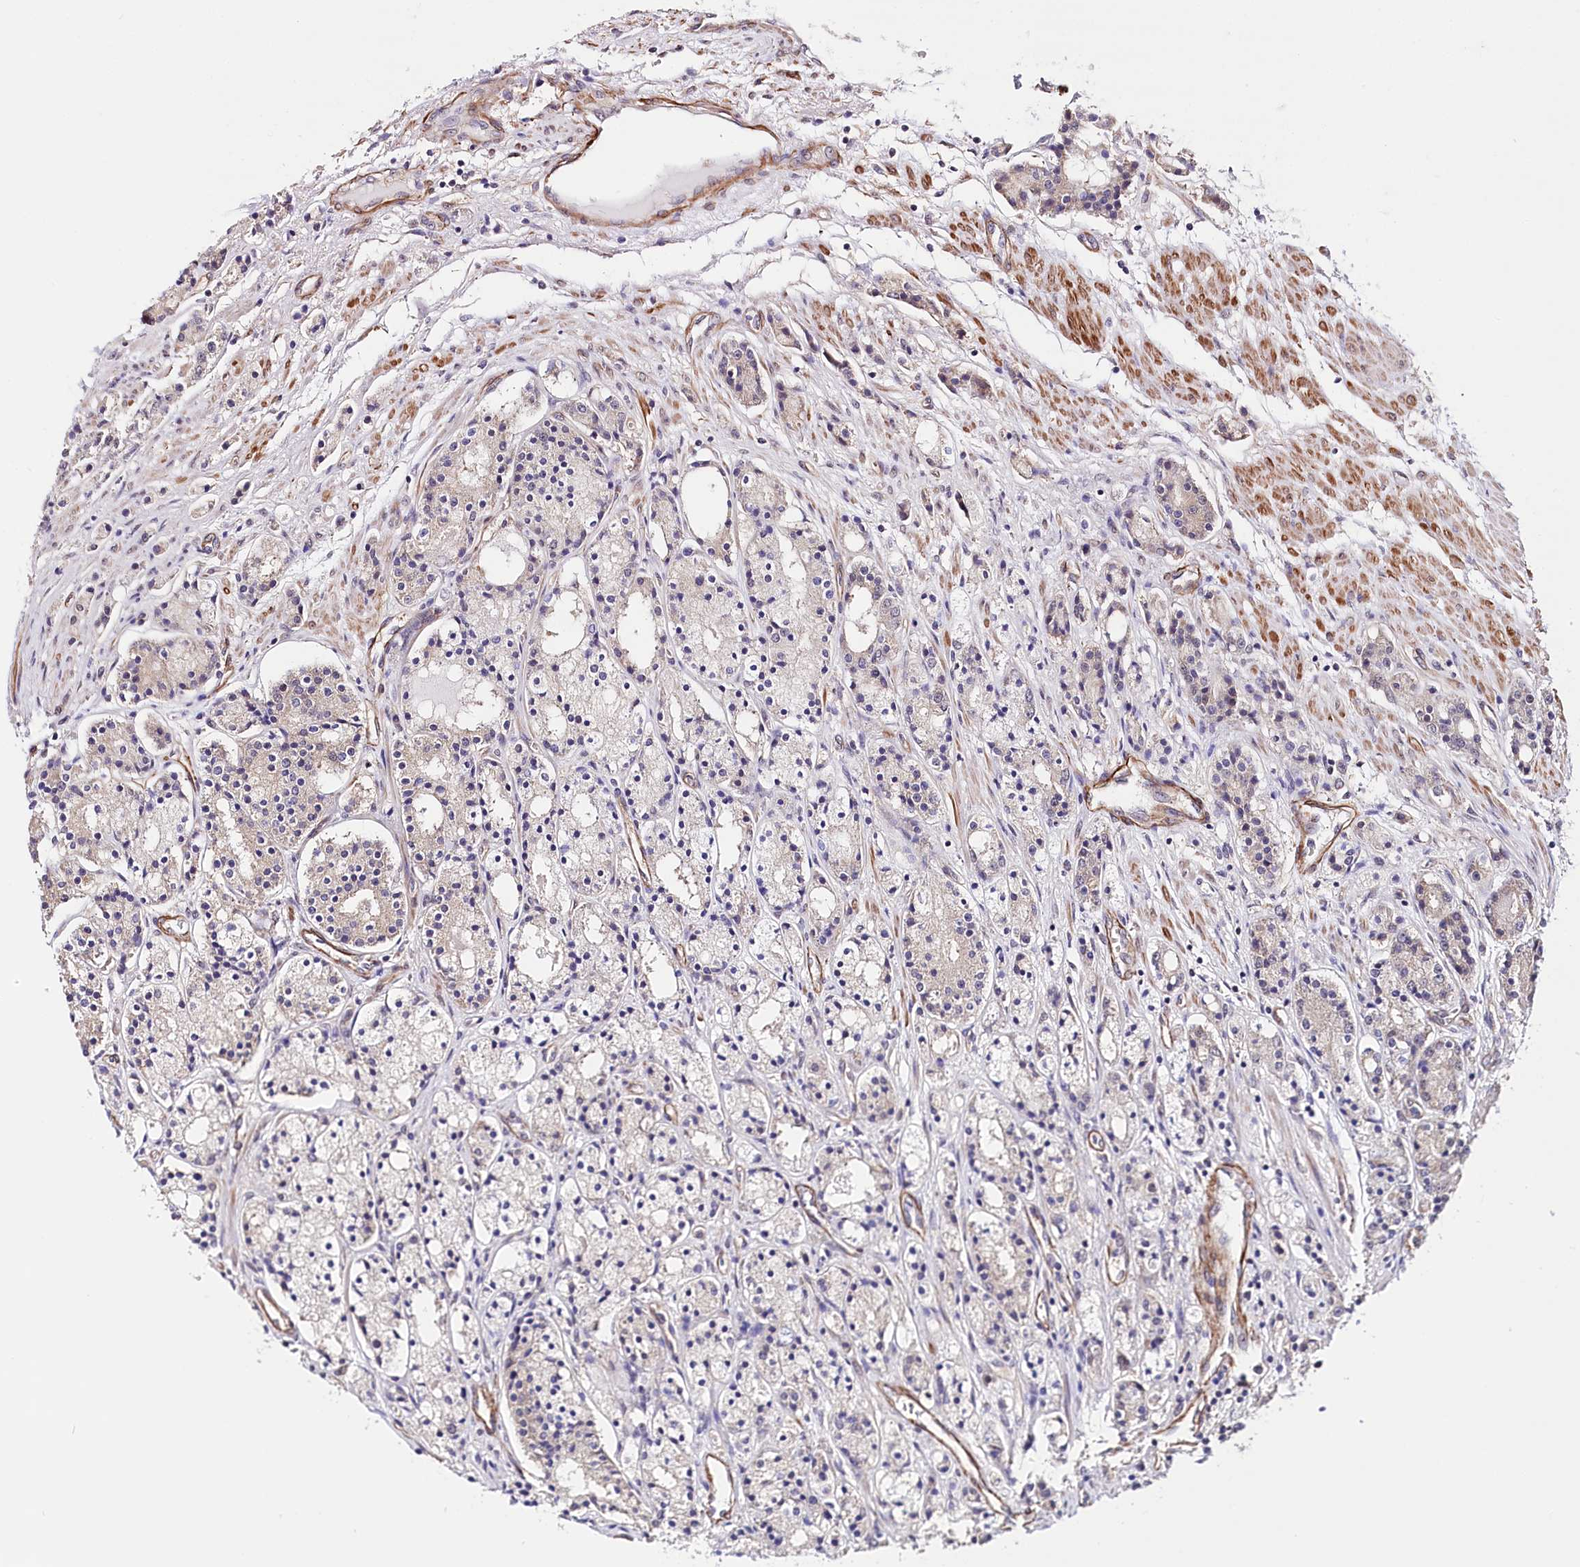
{"staining": {"intensity": "negative", "quantity": "none", "location": "none"}, "tissue": "prostate cancer", "cell_type": "Tumor cells", "image_type": "cancer", "snomed": [{"axis": "morphology", "description": "Adenocarcinoma, High grade"}, {"axis": "topography", "description": "Prostate"}], "caption": "High power microscopy image of an immunohistochemistry micrograph of prostate cancer, revealing no significant expression in tumor cells.", "gene": "PPP2R5B", "patient": {"sex": "male", "age": 60}}